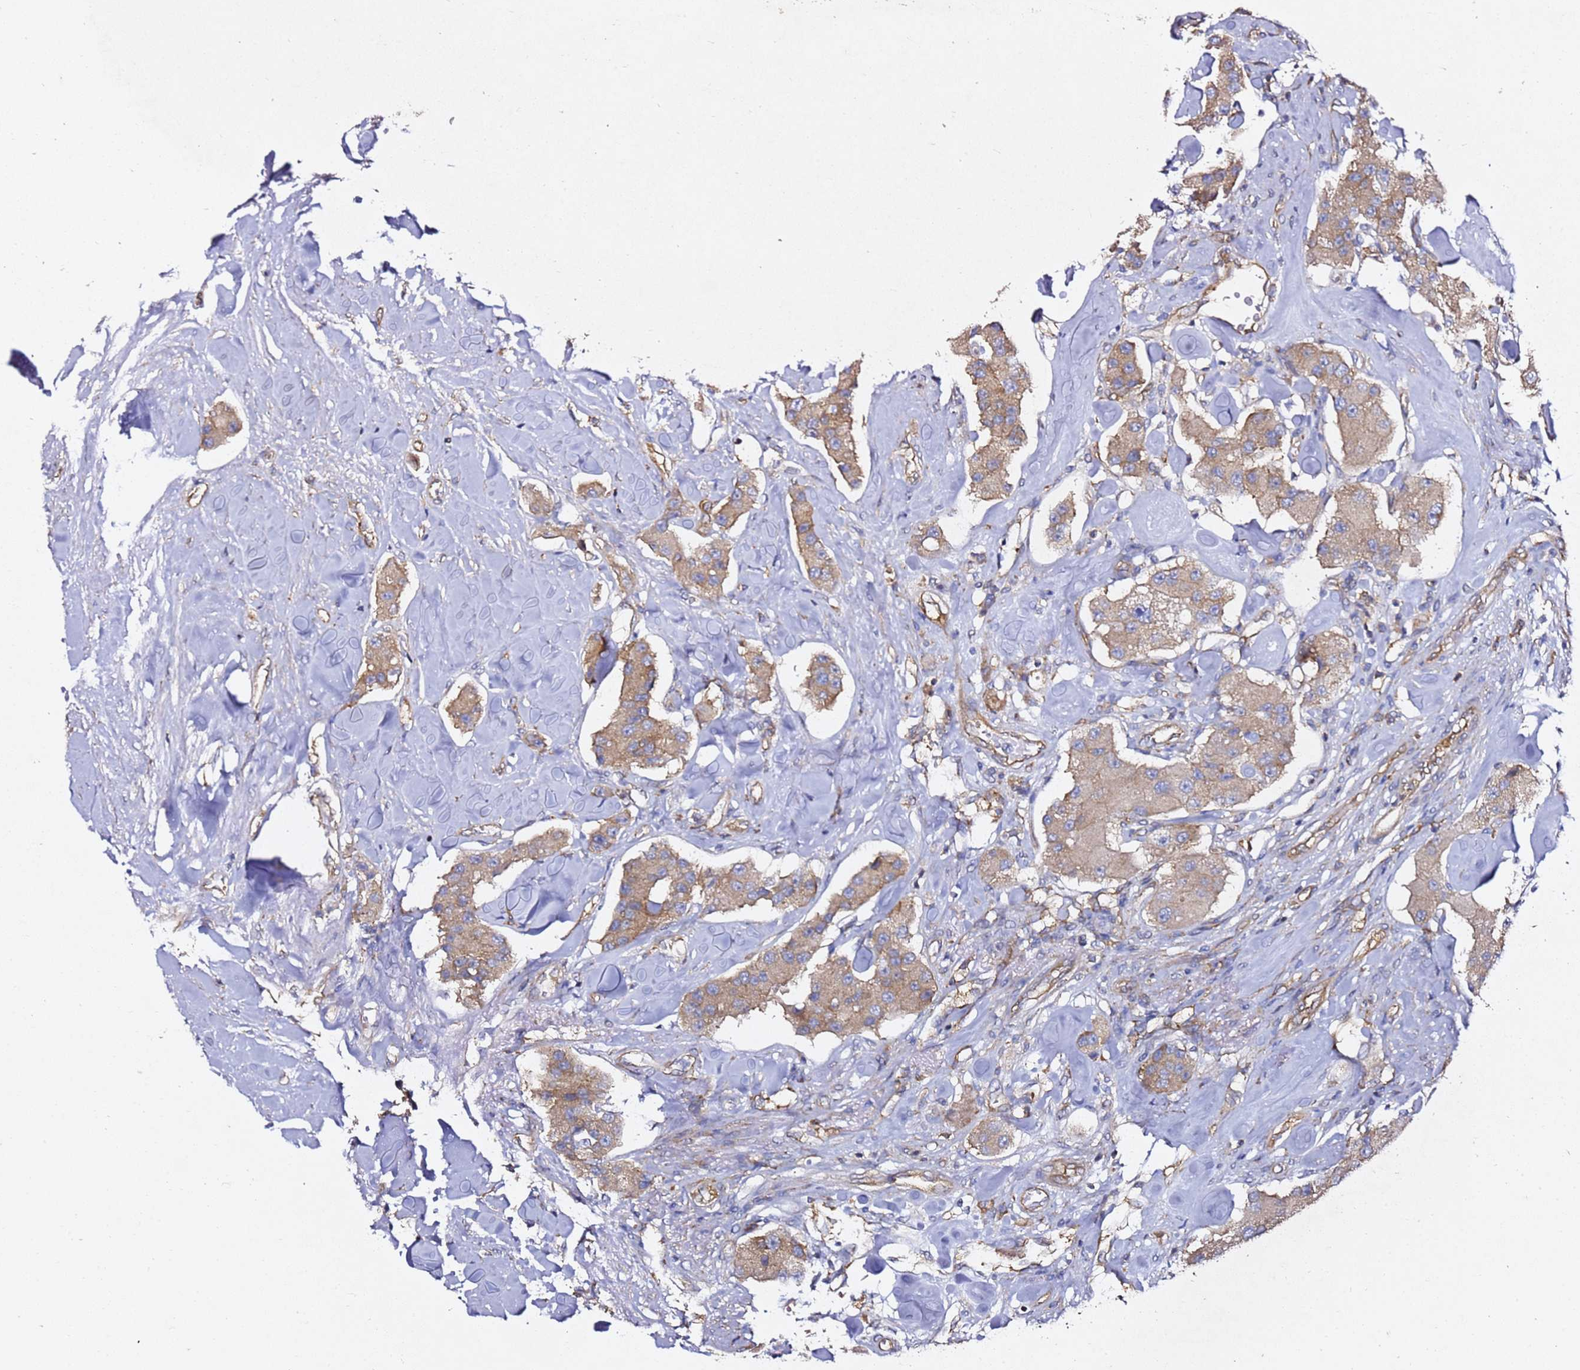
{"staining": {"intensity": "weak", "quantity": ">75%", "location": "cytoplasmic/membranous"}, "tissue": "carcinoid", "cell_type": "Tumor cells", "image_type": "cancer", "snomed": [{"axis": "morphology", "description": "Carcinoid, malignant, NOS"}, {"axis": "topography", "description": "Pancreas"}], "caption": "Protein staining exhibits weak cytoplasmic/membranous expression in about >75% of tumor cells in carcinoid.", "gene": "TPST1", "patient": {"sex": "male", "age": 41}}